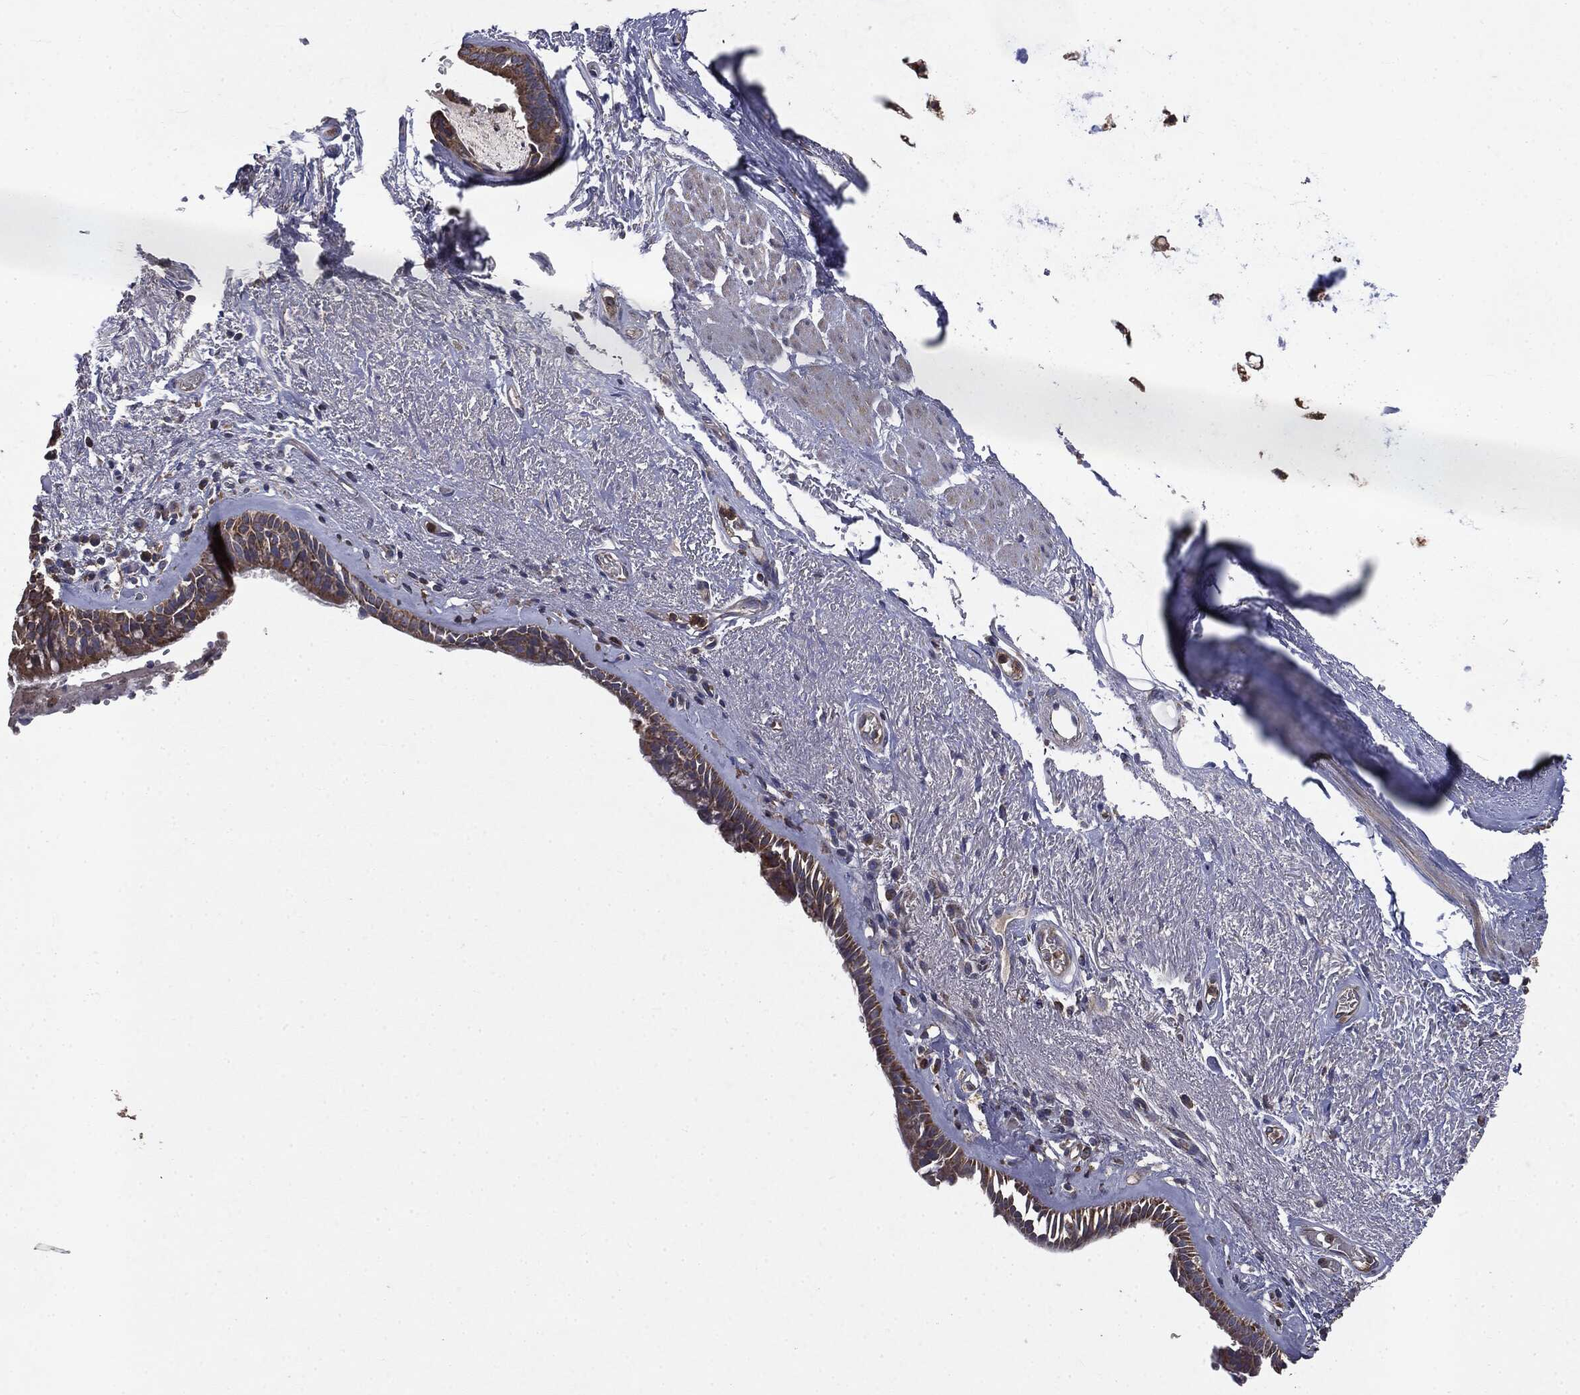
{"staining": {"intensity": "moderate", "quantity": ">75%", "location": "cytoplasmic/membranous"}, "tissue": "bronchus", "cell_type": "Respiratory epithelial cells", "image_type": "normal", "snomed": [{"axis": "morphology", "description": "Normal tissue, NOS"}, {"axis": "topography", "description": "Bronchus"}], "caption": "DAB (3,3'-diaminobenzidine) immunohistochemical staining of unremarkable human bronchus displays moderate cytoplasmic/membranous protein expression in about >75% of respiratory epithelial cells. Nuclei are stained in blue.", "gene": "MAPK6", "patient": {"sex": "male", "age": 82}}